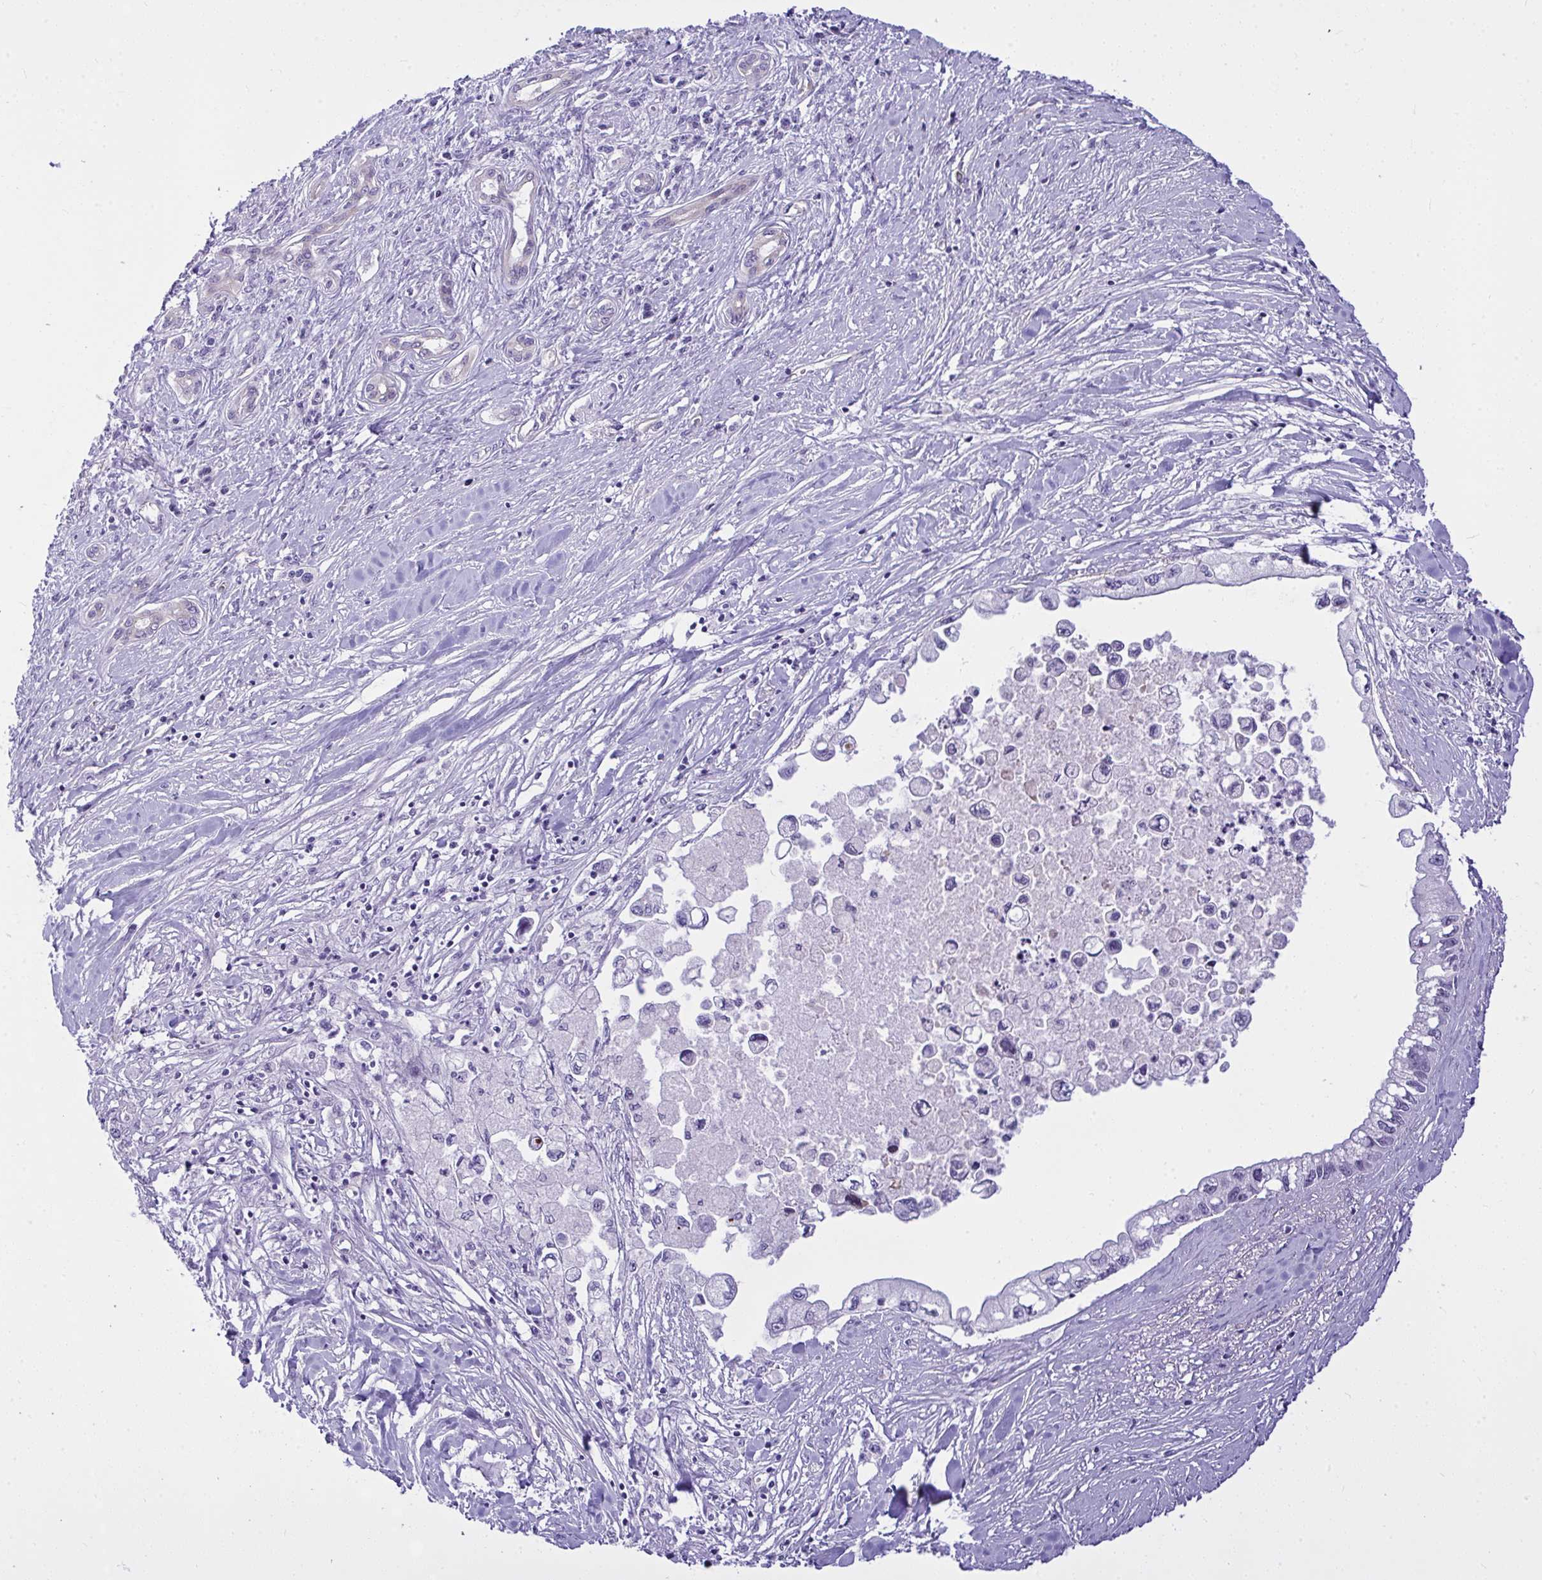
{"staining": {"intensity": "negative", "quantity": "none", "location": "none"}, "tissue": "pancreatic cancer", "cell_type": "Tumor cells", "image_type": "cancer", "snomed": [{"axis": "morphology", "description": "Adenocarcinoma, NOS"}, {"axis": "topography", "description": "Pancreas"}], "caption": "Immunohistochemistry micrograph of neoplastic tissue: pancreatic cancer stained with DAB (3,3'-diaminobenzidine) exhibits no significant protein expression in tumor cells. Brightfield microscopy of immunohistochemistry stained with DAB (3,3'-diaminobenzidine) (brown) and hematoxylin (blue), captured at high magnification.", "gene": "NFXL1", "patient": {"sex": "male", "age": 61}}